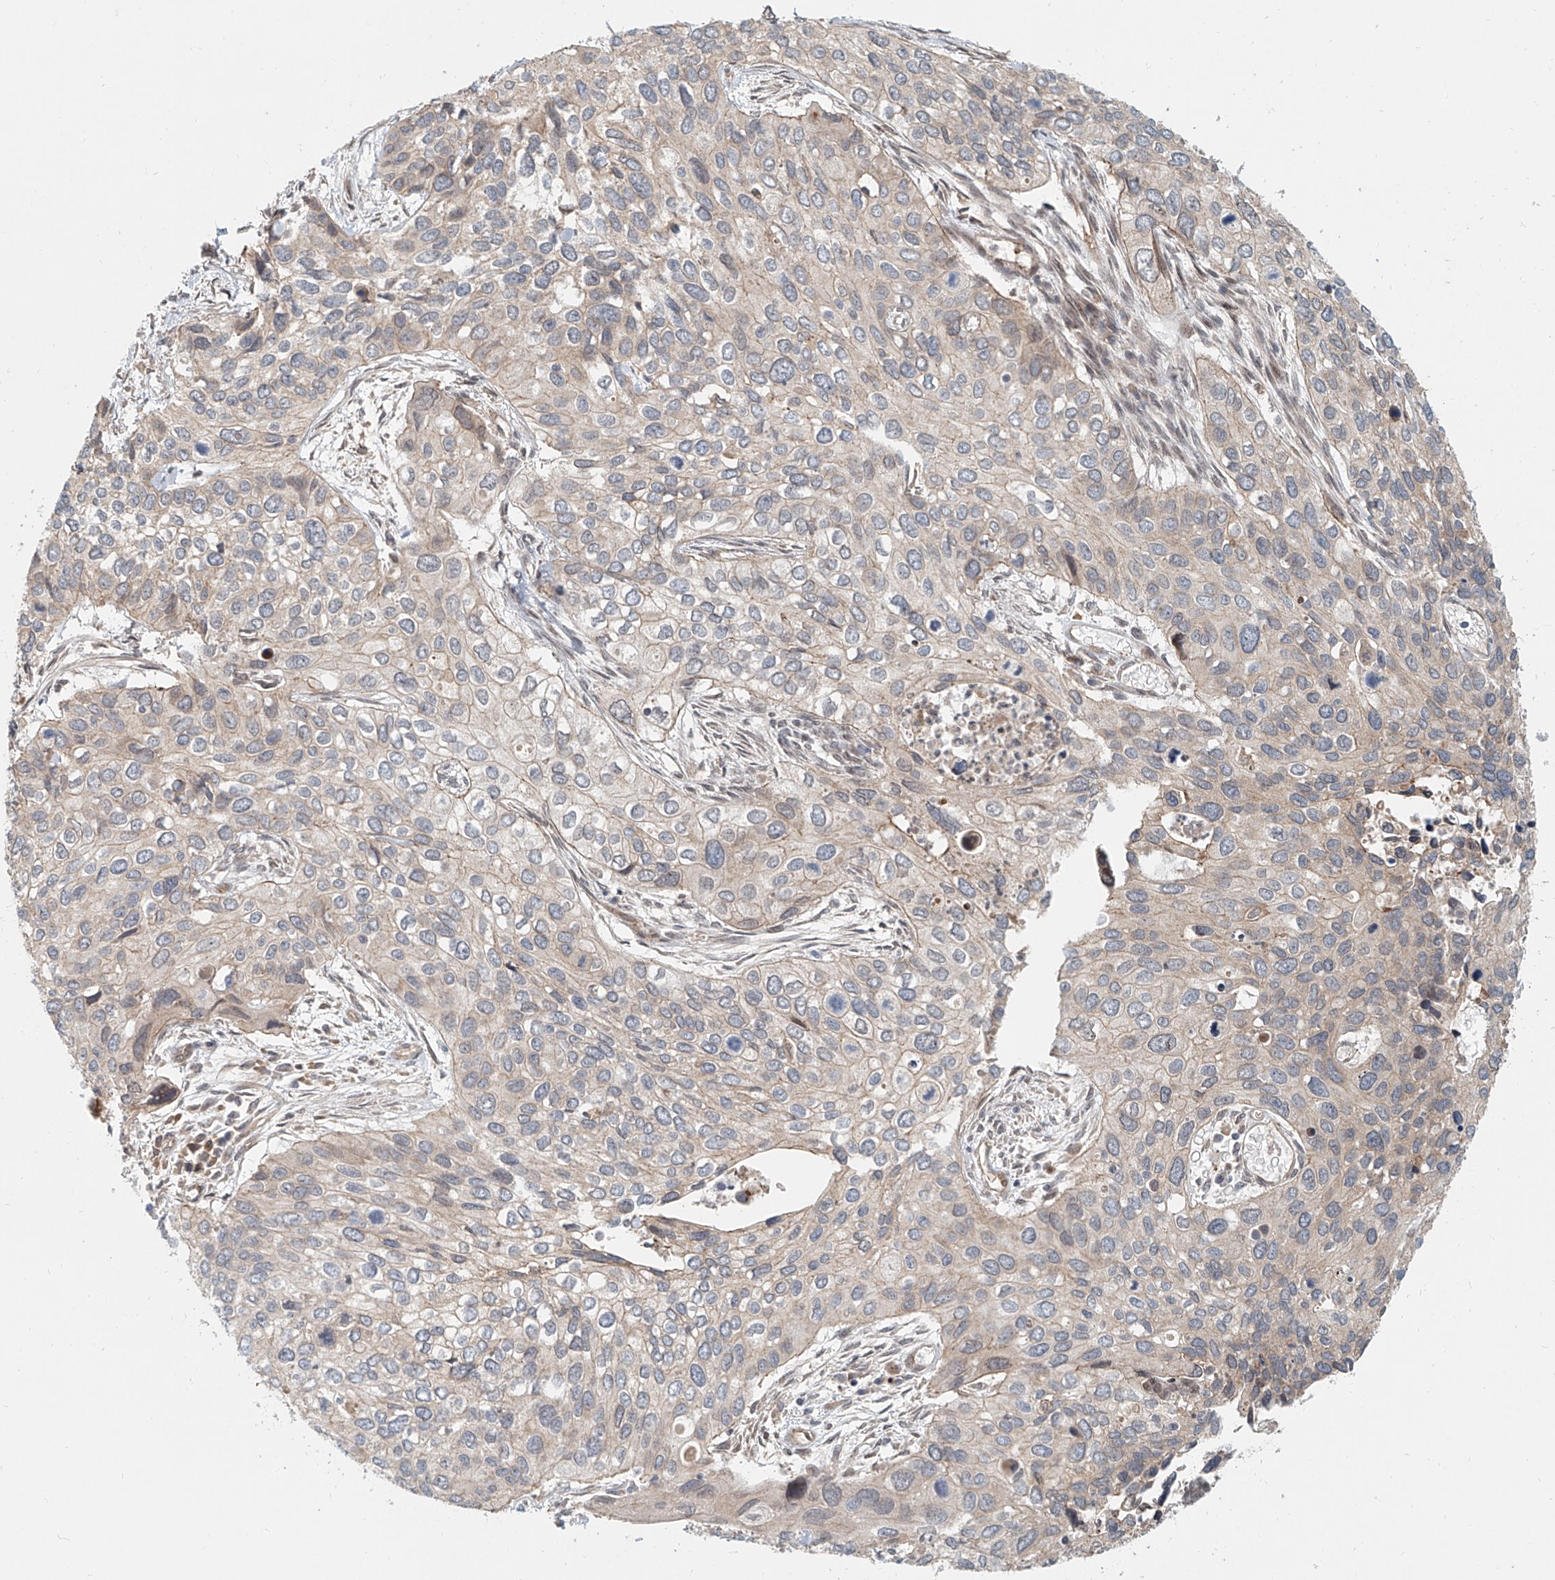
{"staining": {"intensity": "negative", "quantity": "none", "location": "none"}, "tissue": "cervical cancer", "cell_type": "Tumor cells", "image_type": "cancer", "snomed": [{"axis": "morphology", "description": "Squamous cell carcinoma, NOS"}, {"axis": "topography", "description": "Cervix"}], "caption": "An immunohistochemistry (IHC) photomicrograph of cervical cancer is shown. There is no staining in tumor cells of cervical cancer. (IHC, brightfield microscopy, high magnification).", "gene": "SASH1", "patient": {"sex": "female", "age": 55}}